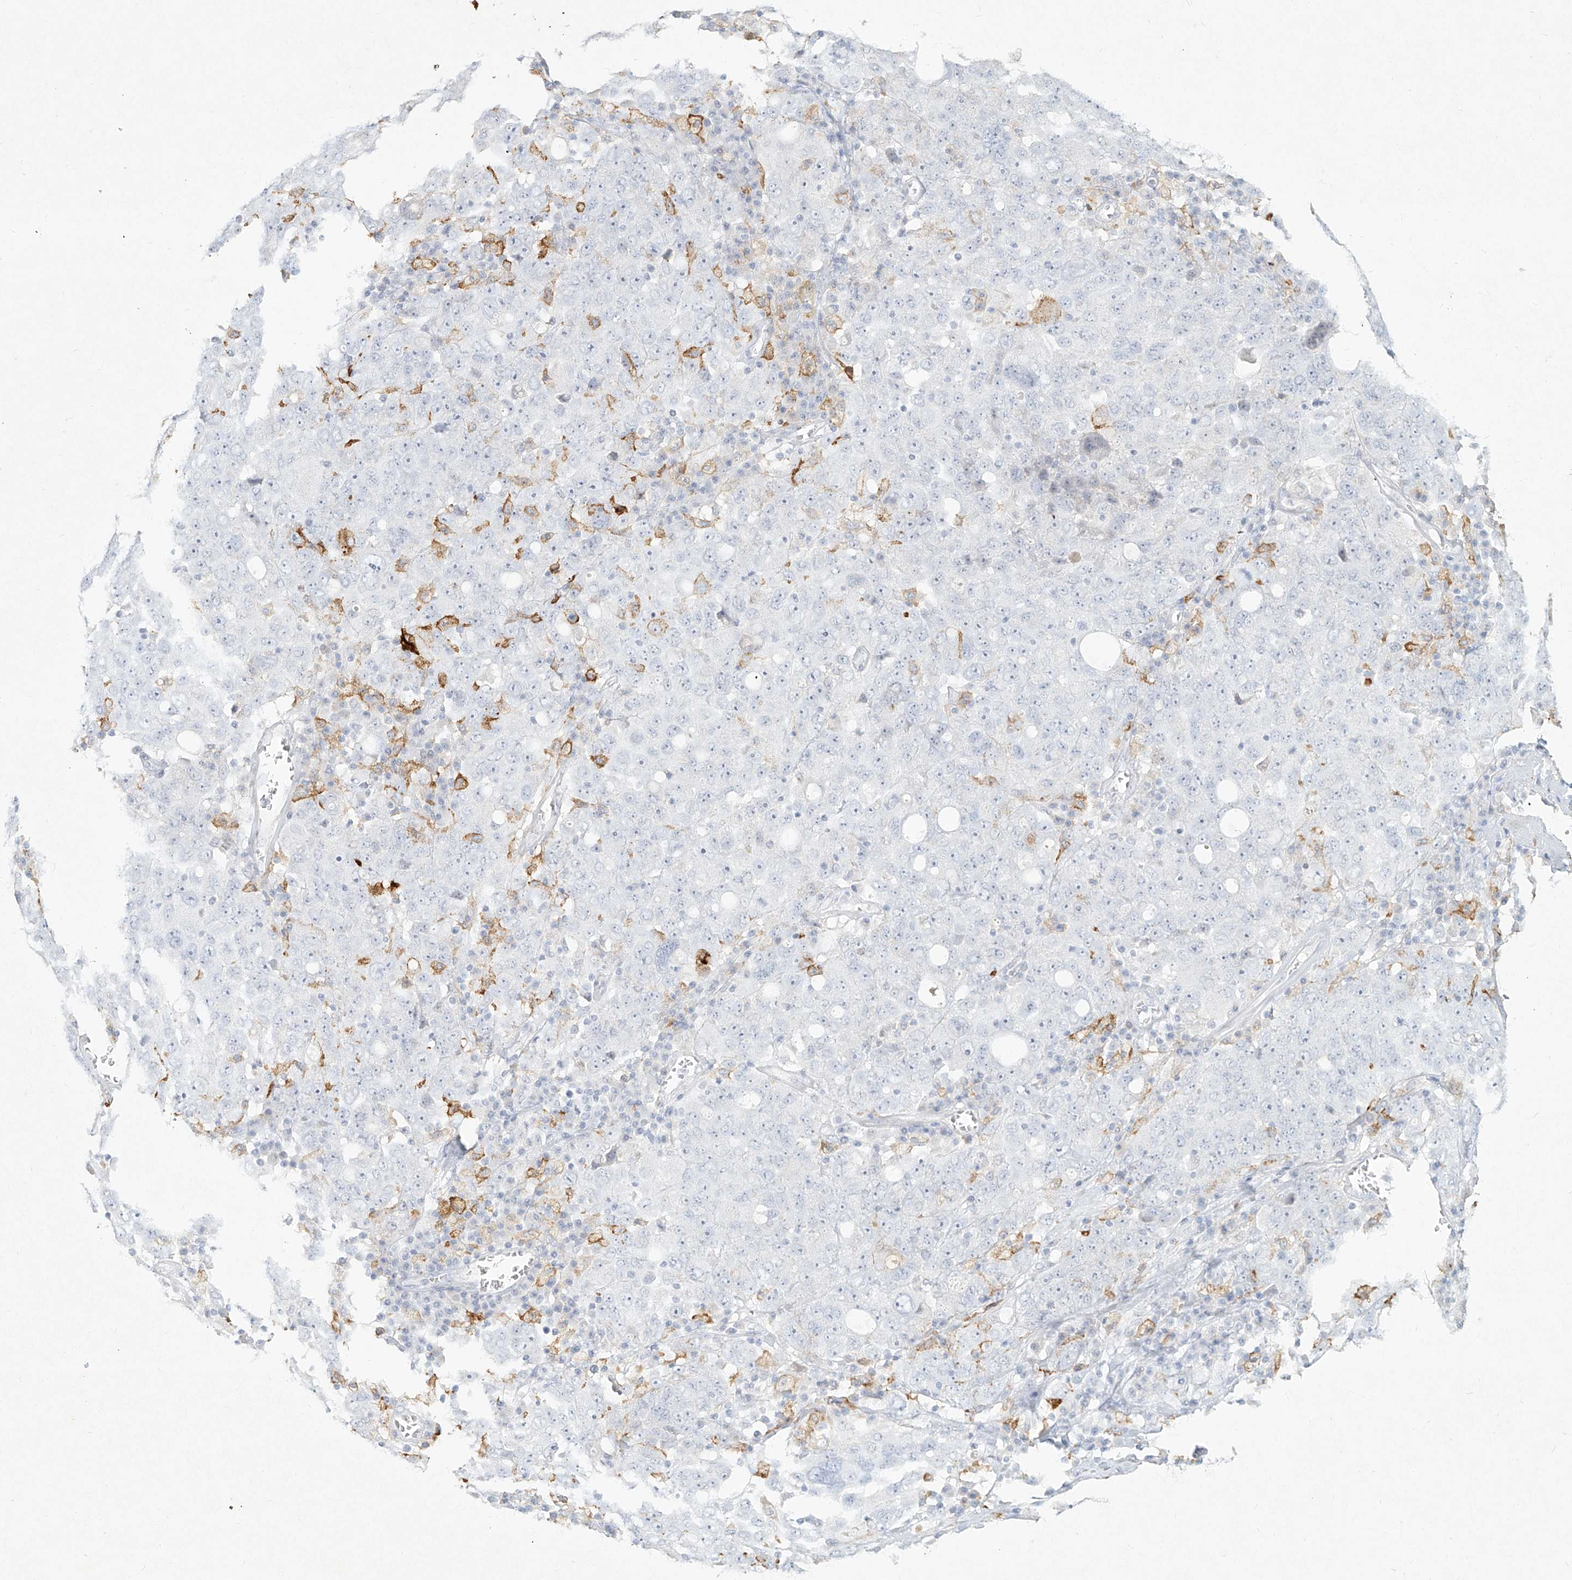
{"staining": {"intensity": "negative", "quantity": "none", "location": "none"}, "tissue": "ovarian cancer", "cell_type": "Tumor cells", "image_type": "cancer", "snomed": [{"axis": "morphology", "description": "Carcinoma, endometroid"}, {"axis": "topography", "description": "Ovary"}], "caption": "The immunohistochemistry (IHC) histopathology image has no significant expression in tumor cells of ovarian cancer tissue.", "gene": "CD209", "patient": {"sex": "female", "age": 62}}